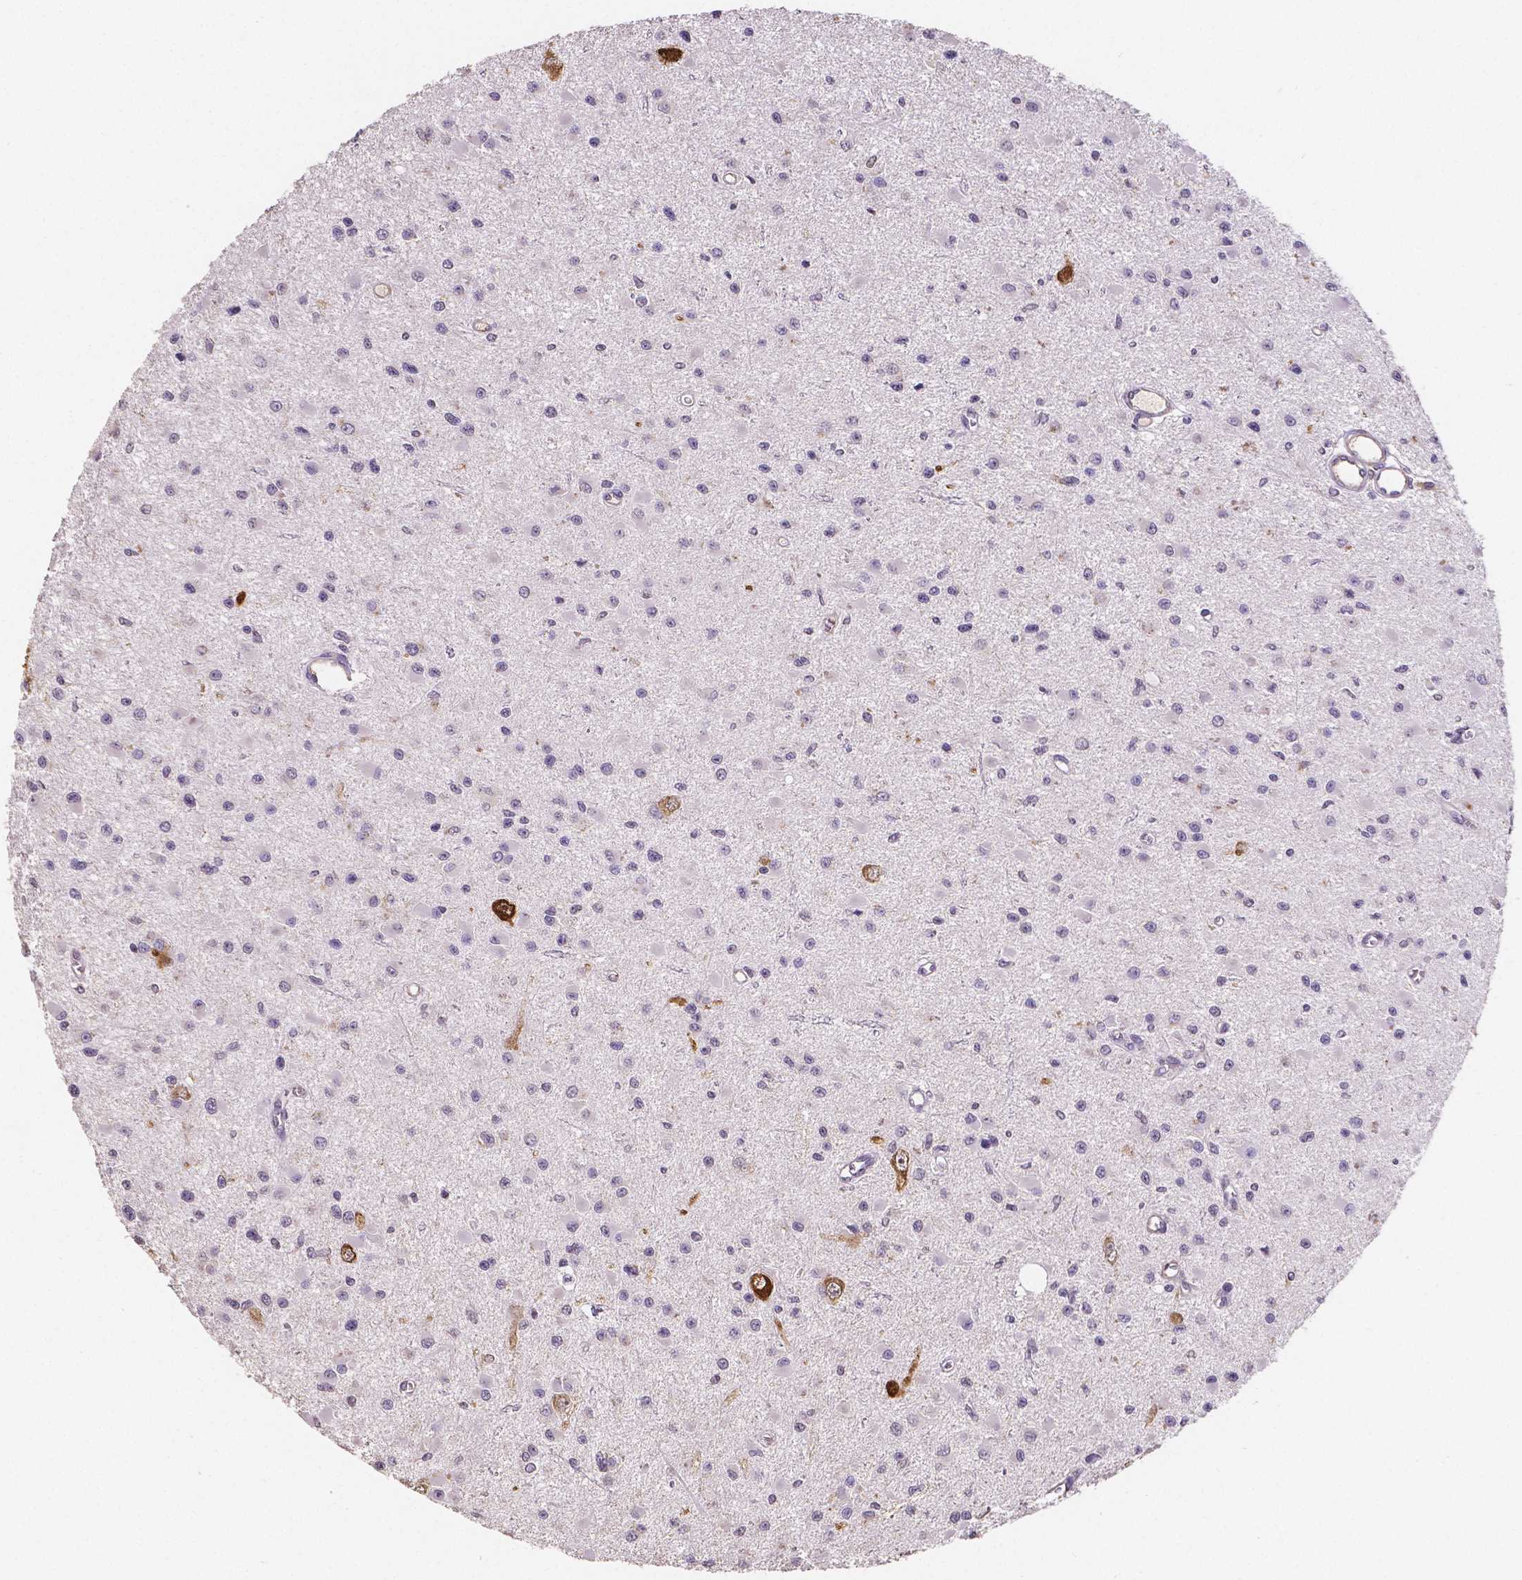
{"staining": {"intensity": "negative", "quantity": "none", "location": "none"}, "tissue": "glioma", "cell_type": "Tumor cells", "image_type": "cancer", "snomed": [{"axis": "morphology", "description": "Glioma, malignant, High grade"}, {"axis": "topography", "description": "Brain"}], "caption": "The histopathology image demonstrates no significant staining in tumor cells of malignant glioma (high-grade).", "gene": "ELAVL2", "patient": {"sex": "male", "age": 54}}